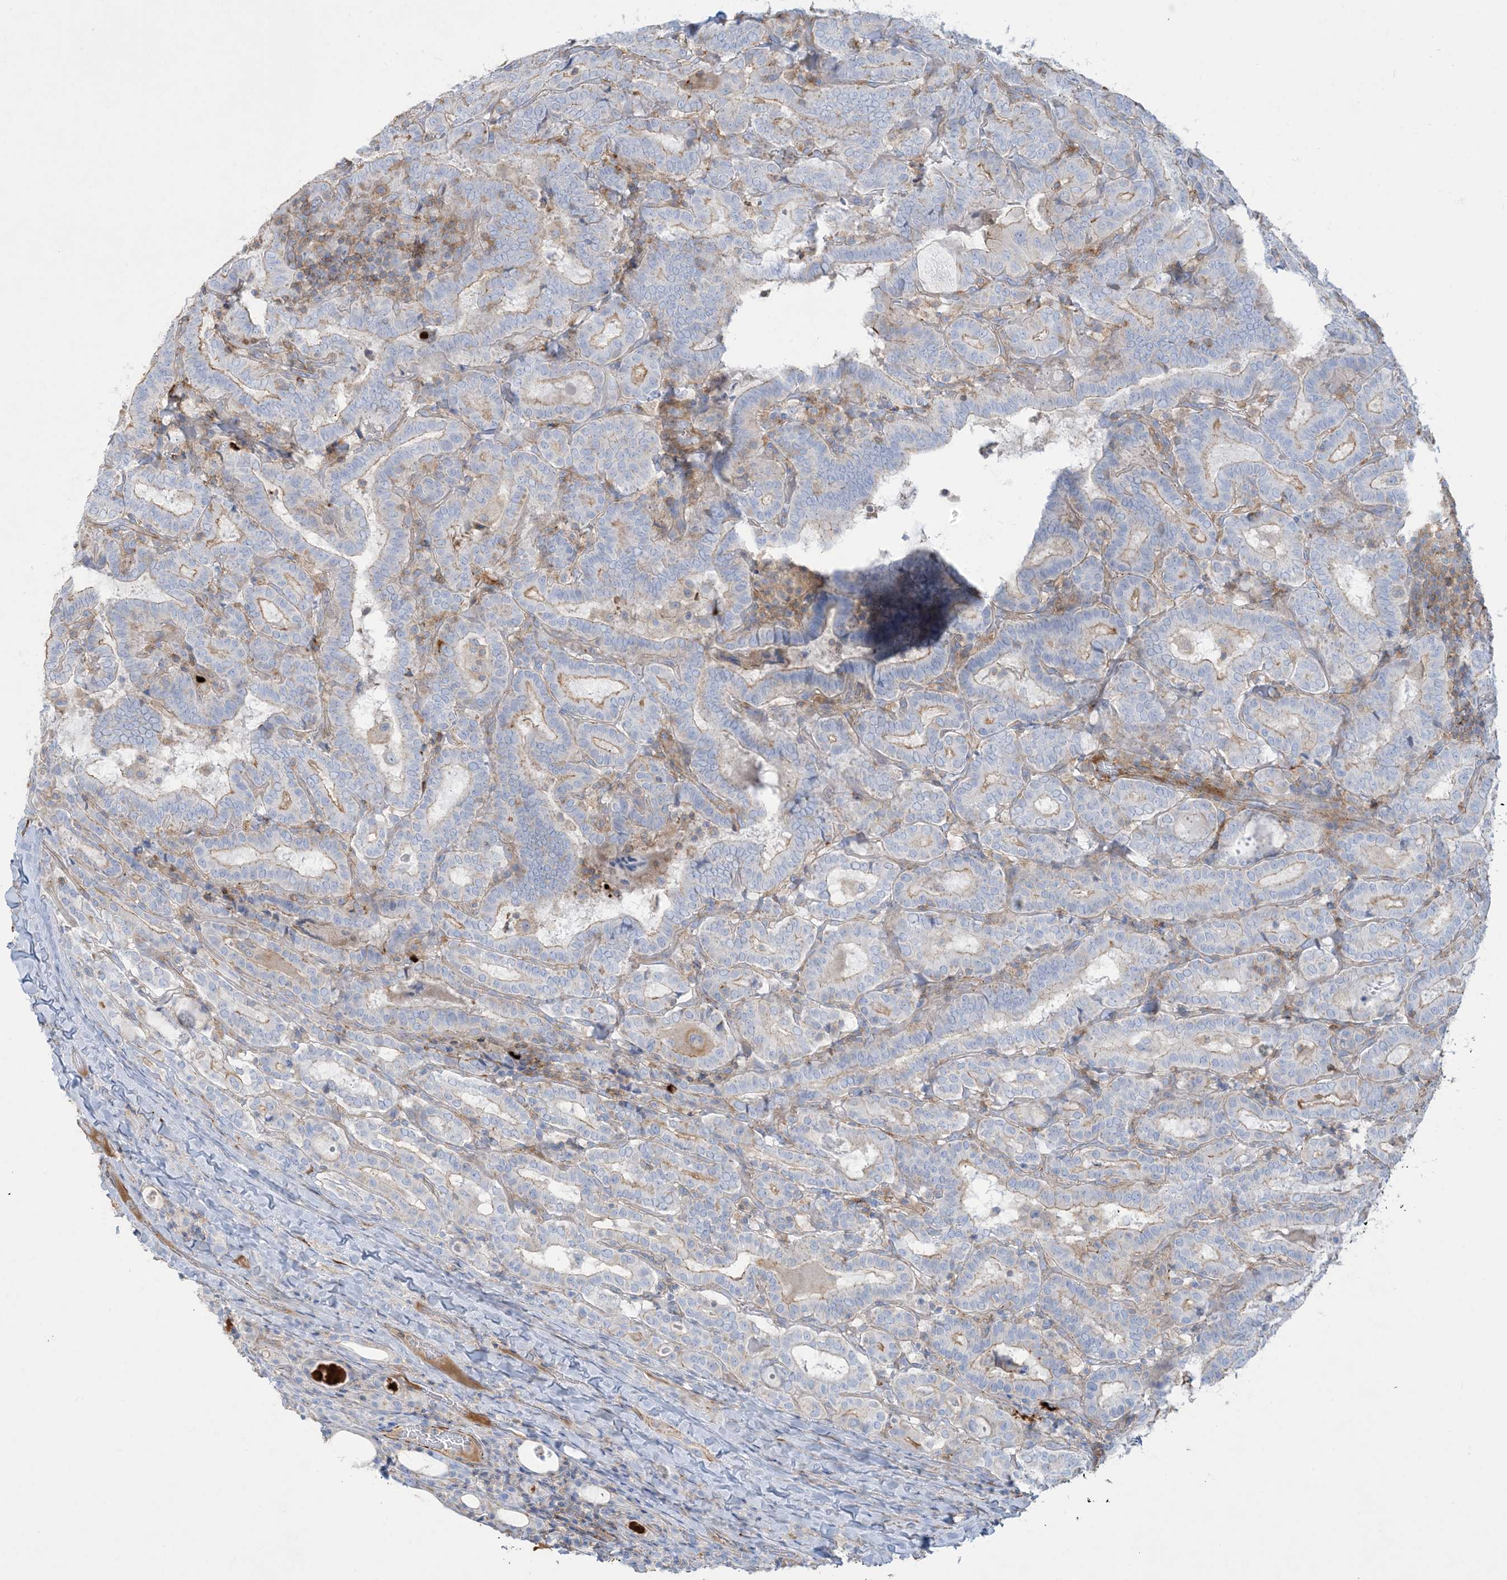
{"staining": {"intensity": "weak", "quantity": "<25%", "location": "cytoplasmic/membranous"}, "tissue": "thyroid cancer", "cell_type": "Tumor cells", "image_type": "cancer", "snomed": [{"axis": "morphology", "description": "Papillary adenocarcinoma, NOS"}, {"axis": "topography", "description": "Thyroid gland"}], "caption": "Immunohistochemical staining of thyroid papillary adenocarcinoma exhibits no significant expression in tumor cells.", "gene": "GTF3C2", "patient": {"sex": "female", "age": 72}}